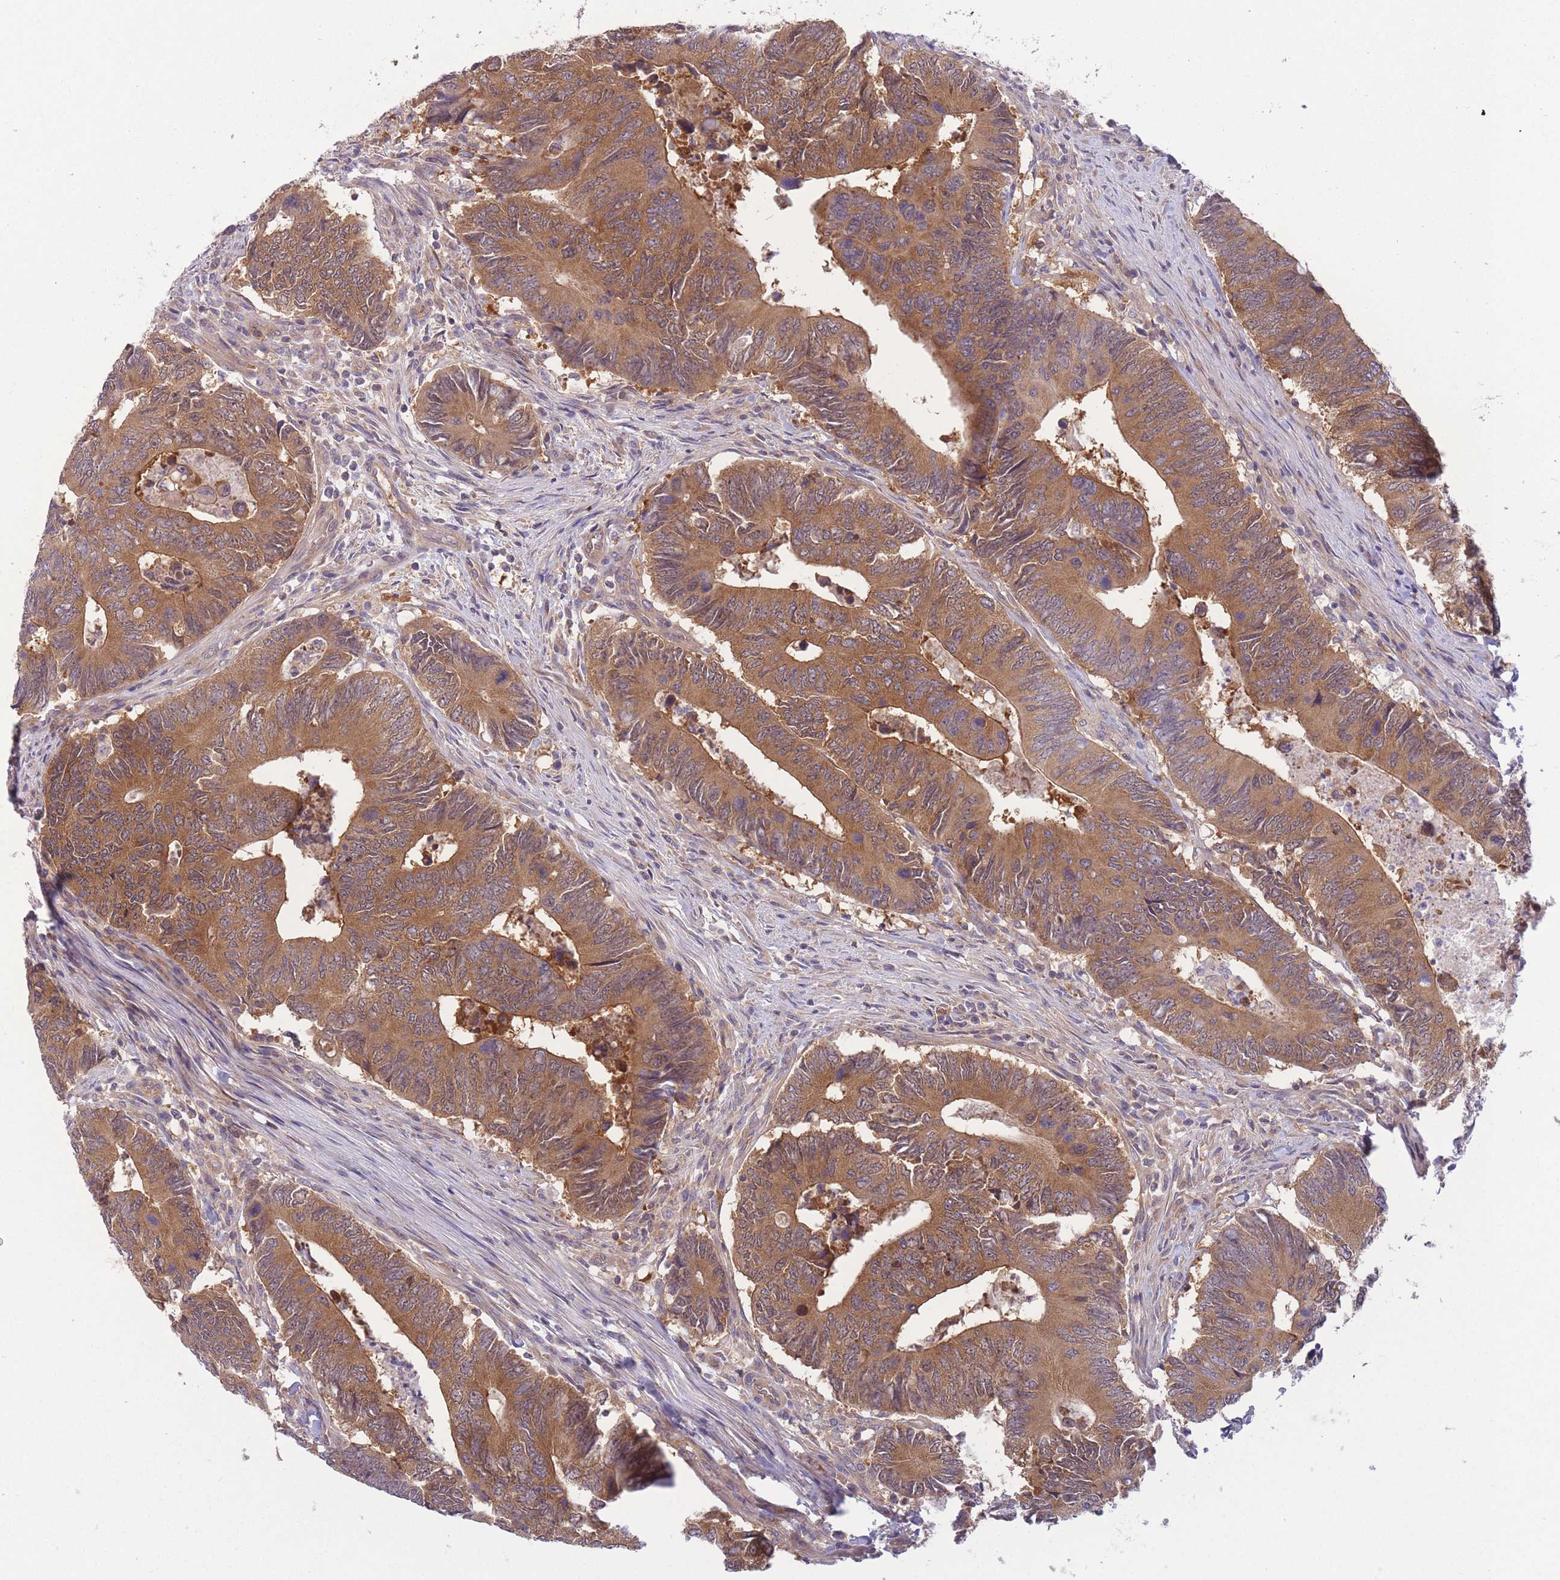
{"staining": {"intensity": "moderate", "quantity": ">75%", "location": "cytoplasmic/membranous"}, "tissue": "colorectal cancer", "cell_type": "Tumor cells", "image_type": "cancer", "snomed": [{"axis": "morphology", "description": "Adenocarcinoma, NOS"}, {"axis": "topography", "description": "Colon"}], "caption": "A medium amount of moderate cytoplasmic/membranous expression is appreciated in about >75% of tumor cells in colorectal cancer tissue.", "gene": "PFDN6", "patient": {"sex": "male", "age": 87}}